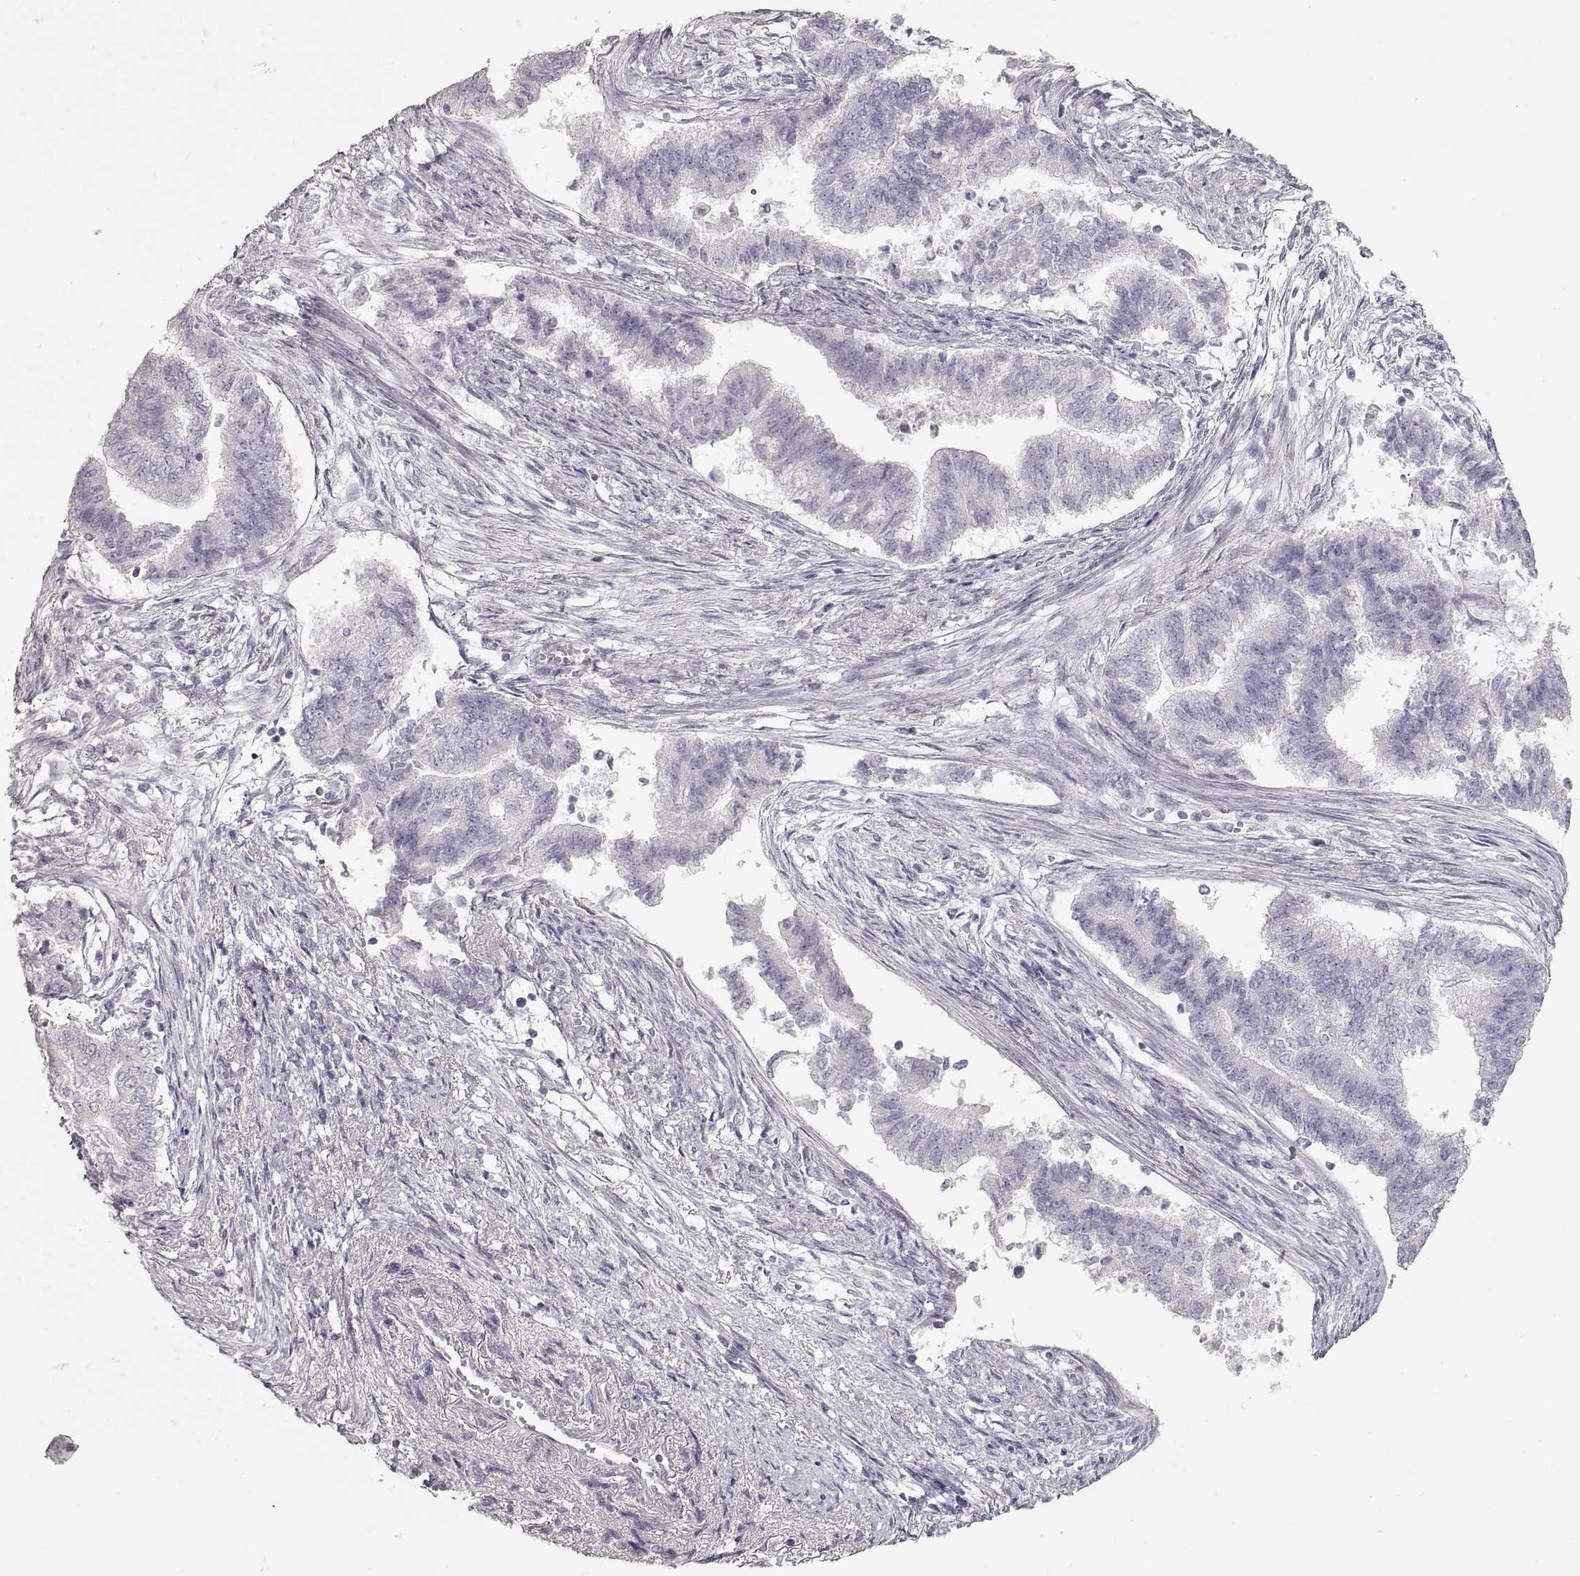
{"staining": {"intensity": "negative", "quantity": "none", "location": "none"}, "tissue": "endometrial cancer", "cell_type": "Tumor cells", "image_type": "cancer", "snomed": [{"axis": "morphology", "description": "Adenocarcinoma, NOS"}, {"axis": "topography", "description": "Endometrium"}], "caption": "Tumor cells are negative for protein expression in human endometrial cancer (adenocarcinoma).", "gene": "ZP3", "patient": {"sex": "female", "age": 65}}